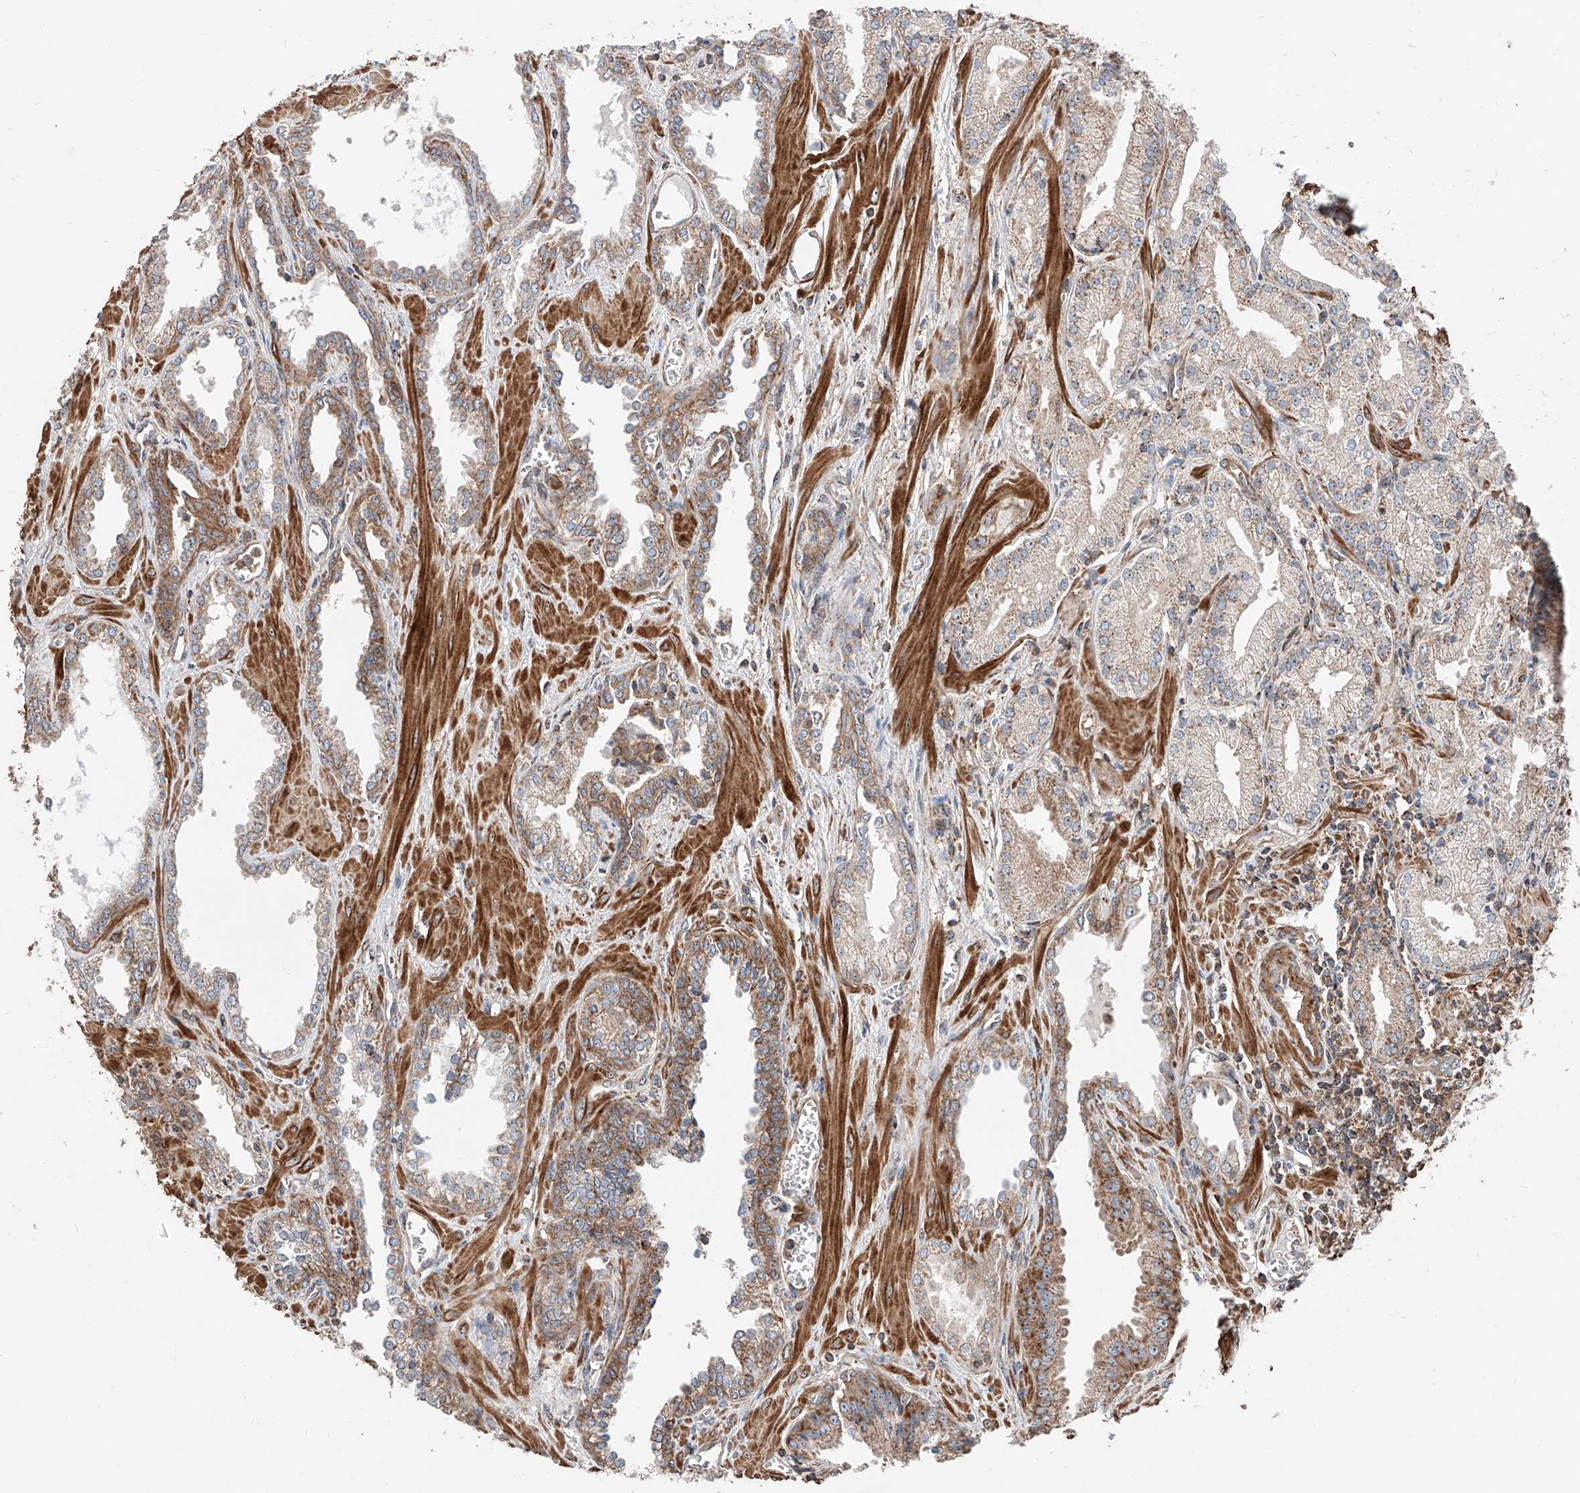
{"staining": {"intensity": "moderate", "quantity": "25%-75%", "location": "cytoplasmic/membranous"}, "tissue": "prostate cancer", "cell_type": "Tumor cells", "image_type": "cancer", "snomed": [{"axis": "morphology", "description": "Adenocarcinoma, Low grade"}, {"axis": "topography", "description": "Prostate"}], "caption": "Protein positivity by immunohistochemistry (IHC) exhibits moderate cytoplasmic/membranous positivity in approximately 25%-75% of tumor cells in prostate cancer (adenocarcinoma (low-grade)). The staining is performed using DAB (3,3'-diaminobenzidine) brown chromogen to label protein expression. The nuclei are counter-stained blue using hematoxylin.", "gene": "PISD", "patient": {"sex": "male", "age": 67}}